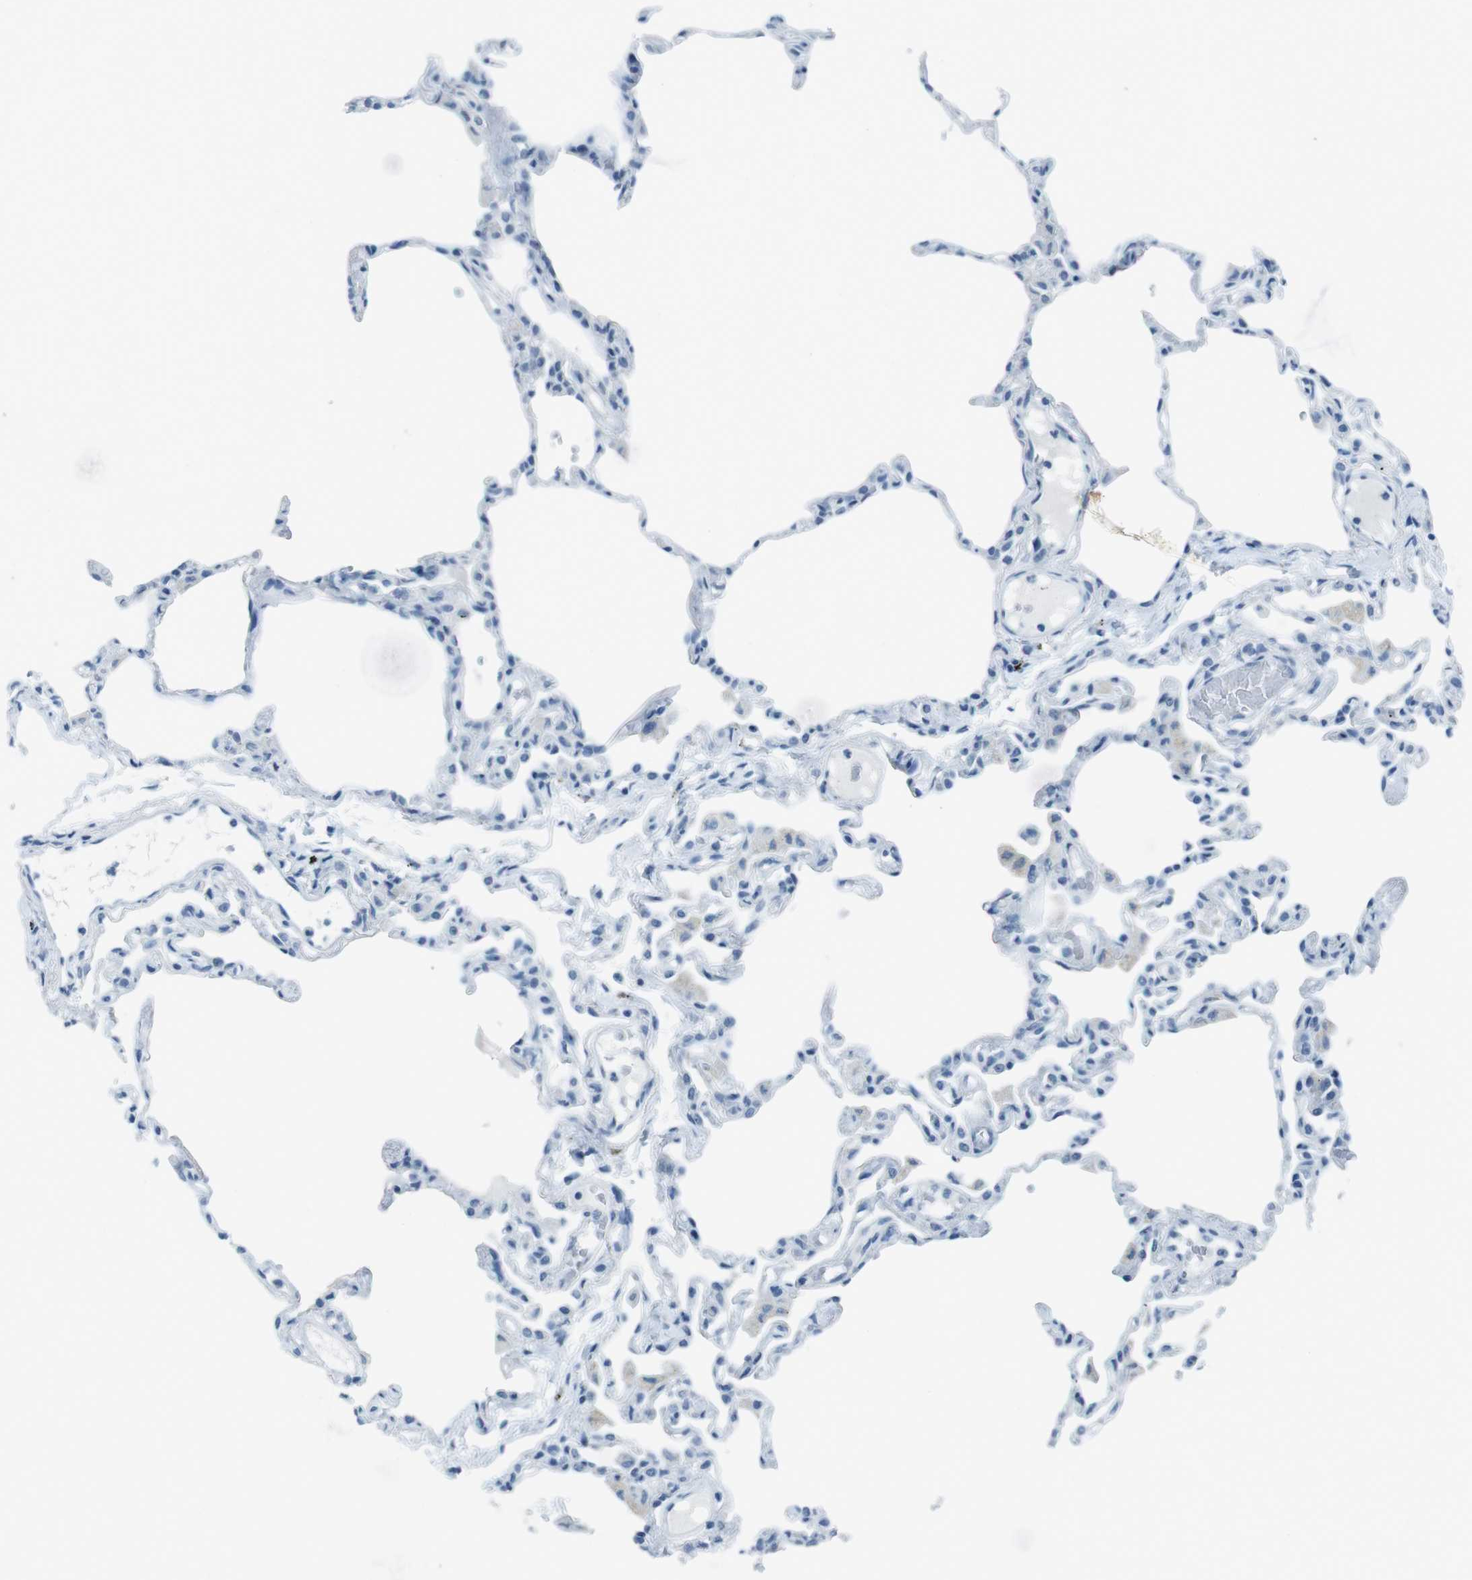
{"staining": {"intensity": "negative", "quantity": "none", "location": "none"}, "tissue": "lung", "cell_type": "Alveolar cells", "image_type": "normal", "snomed": [{"axis": "morphology", "description": "Normal tissue, NOS"}, {"axis": "topography", "description": "Lung"}], "caption": "Alveolar cells are negative for brown protein staining in benign lung. (Stains: DAB immunohistochemistry (IHC) with hematoxylin counter stain, Microscopy: brightfield microscopy at high magnification).", "gene": "TMEM207", "patient": {"sex": "female", "age": 49}}